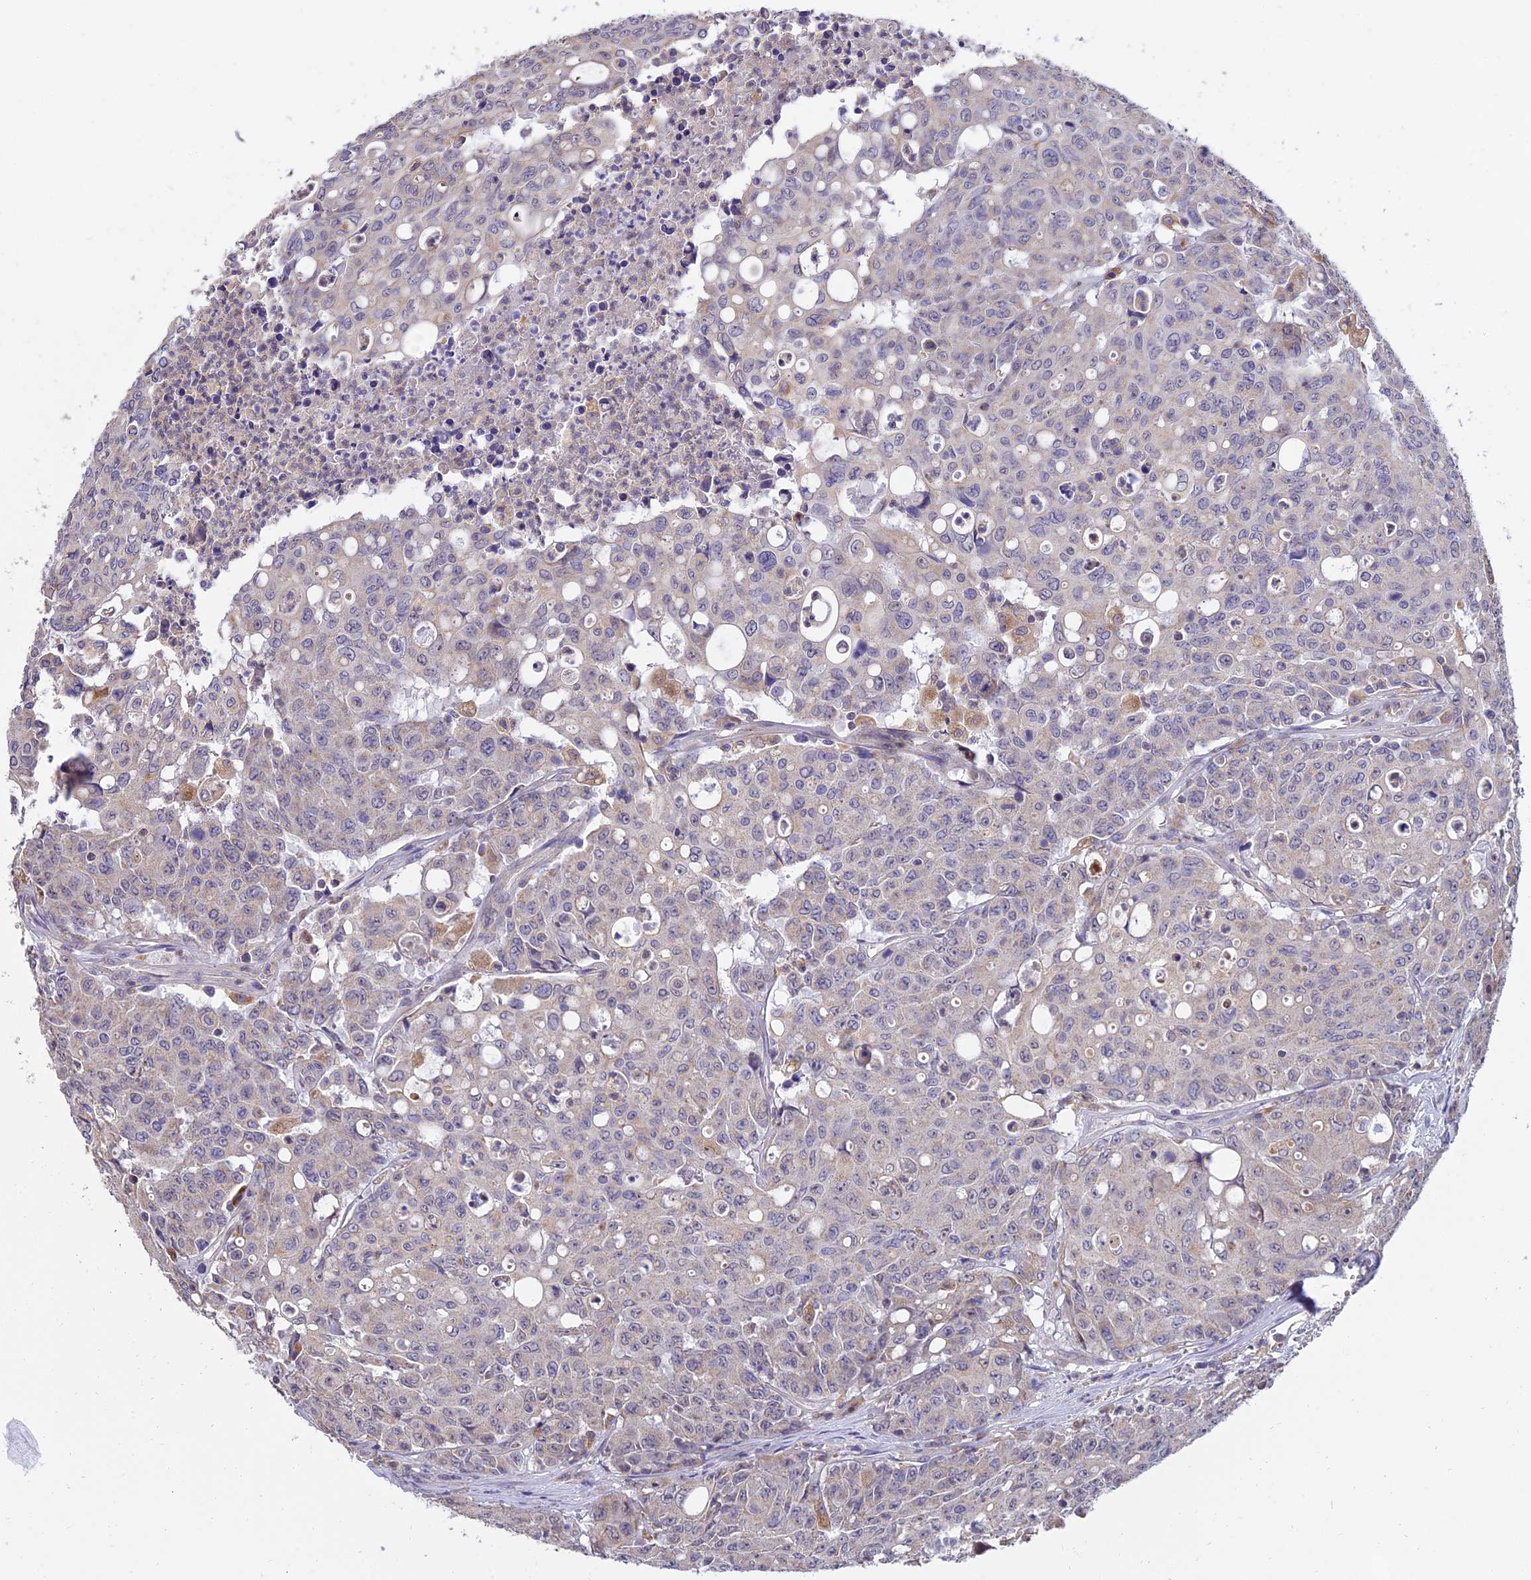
{"staining": {"intensity": "negative", "quantity": "none", "location": "none"}, "tissue": "colorectal cancer", "cell_type": "Tumor cells", "image_type": "cancer", "snomed": [{"axis": "morphology", "description": "Adenocarcinoma, NOS"}, {"axis": "topography", "description": "Colon"}], "caption": "IHC histopathology image of colorectal adenocarcinoma stained for a protein (brown), which reveals no positivity in tumor cells.", "gene": "ARL8B", "patient": {"sex": "male", "age": 51}}